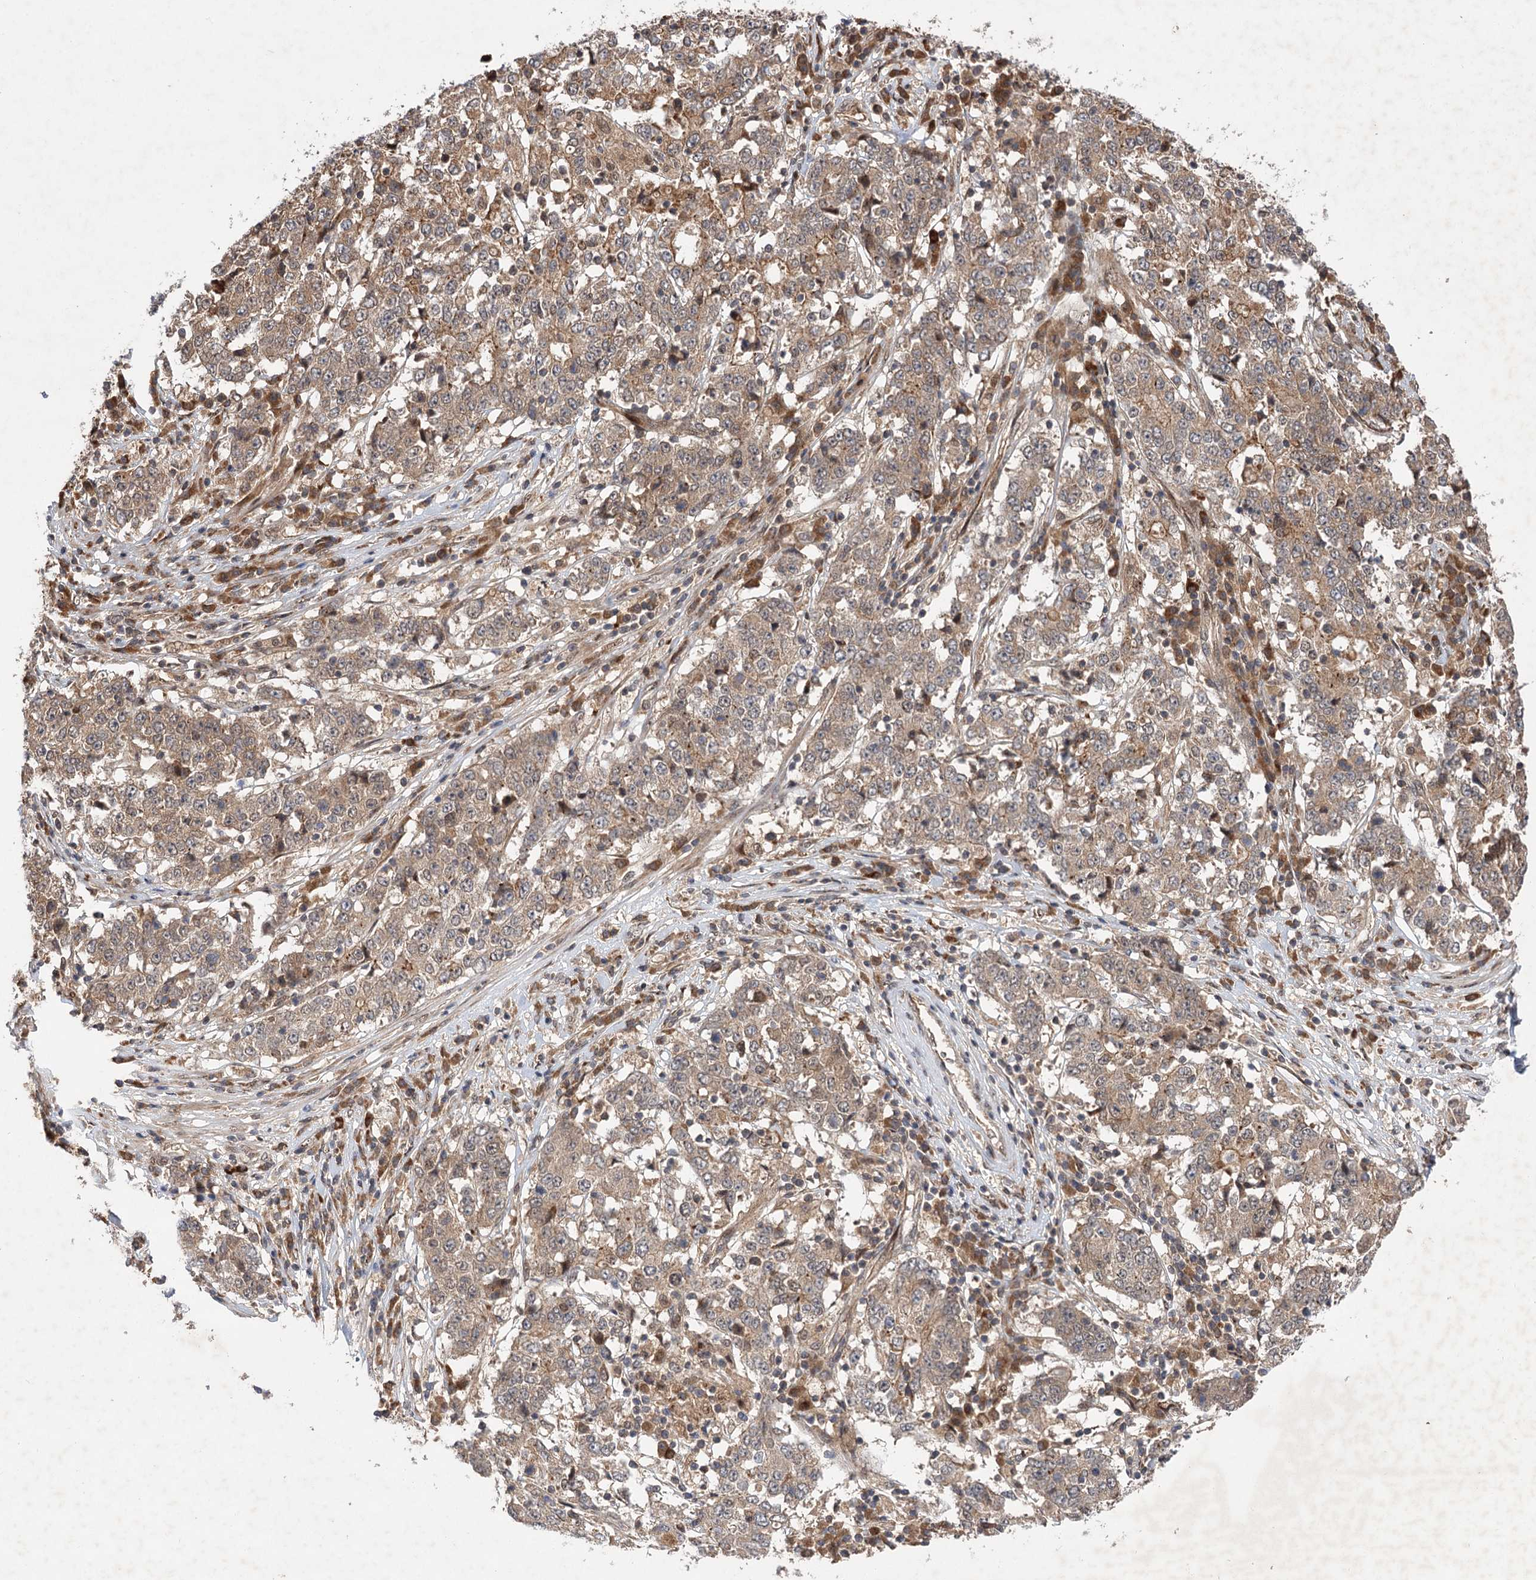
{"staining": {"intensity": "moderate", "quantity": ">75%", "location": "cytoplasmic/membranous"}, "tissue": "stomach cancer", "cell_type": "Tumor cells", "image_type": "cancer", "snomed": [{"axis": "morphology", "description": "Adenocarcinoma, NOS"}, {"axis": "topography", "description": "Stomach"}], "caption": "Human stomach cancer stained with a protein marker demonstrates moderate staining in tumor cells.", "gene": "FBXW8", "patient": {"sex": "male", "age": 59}}